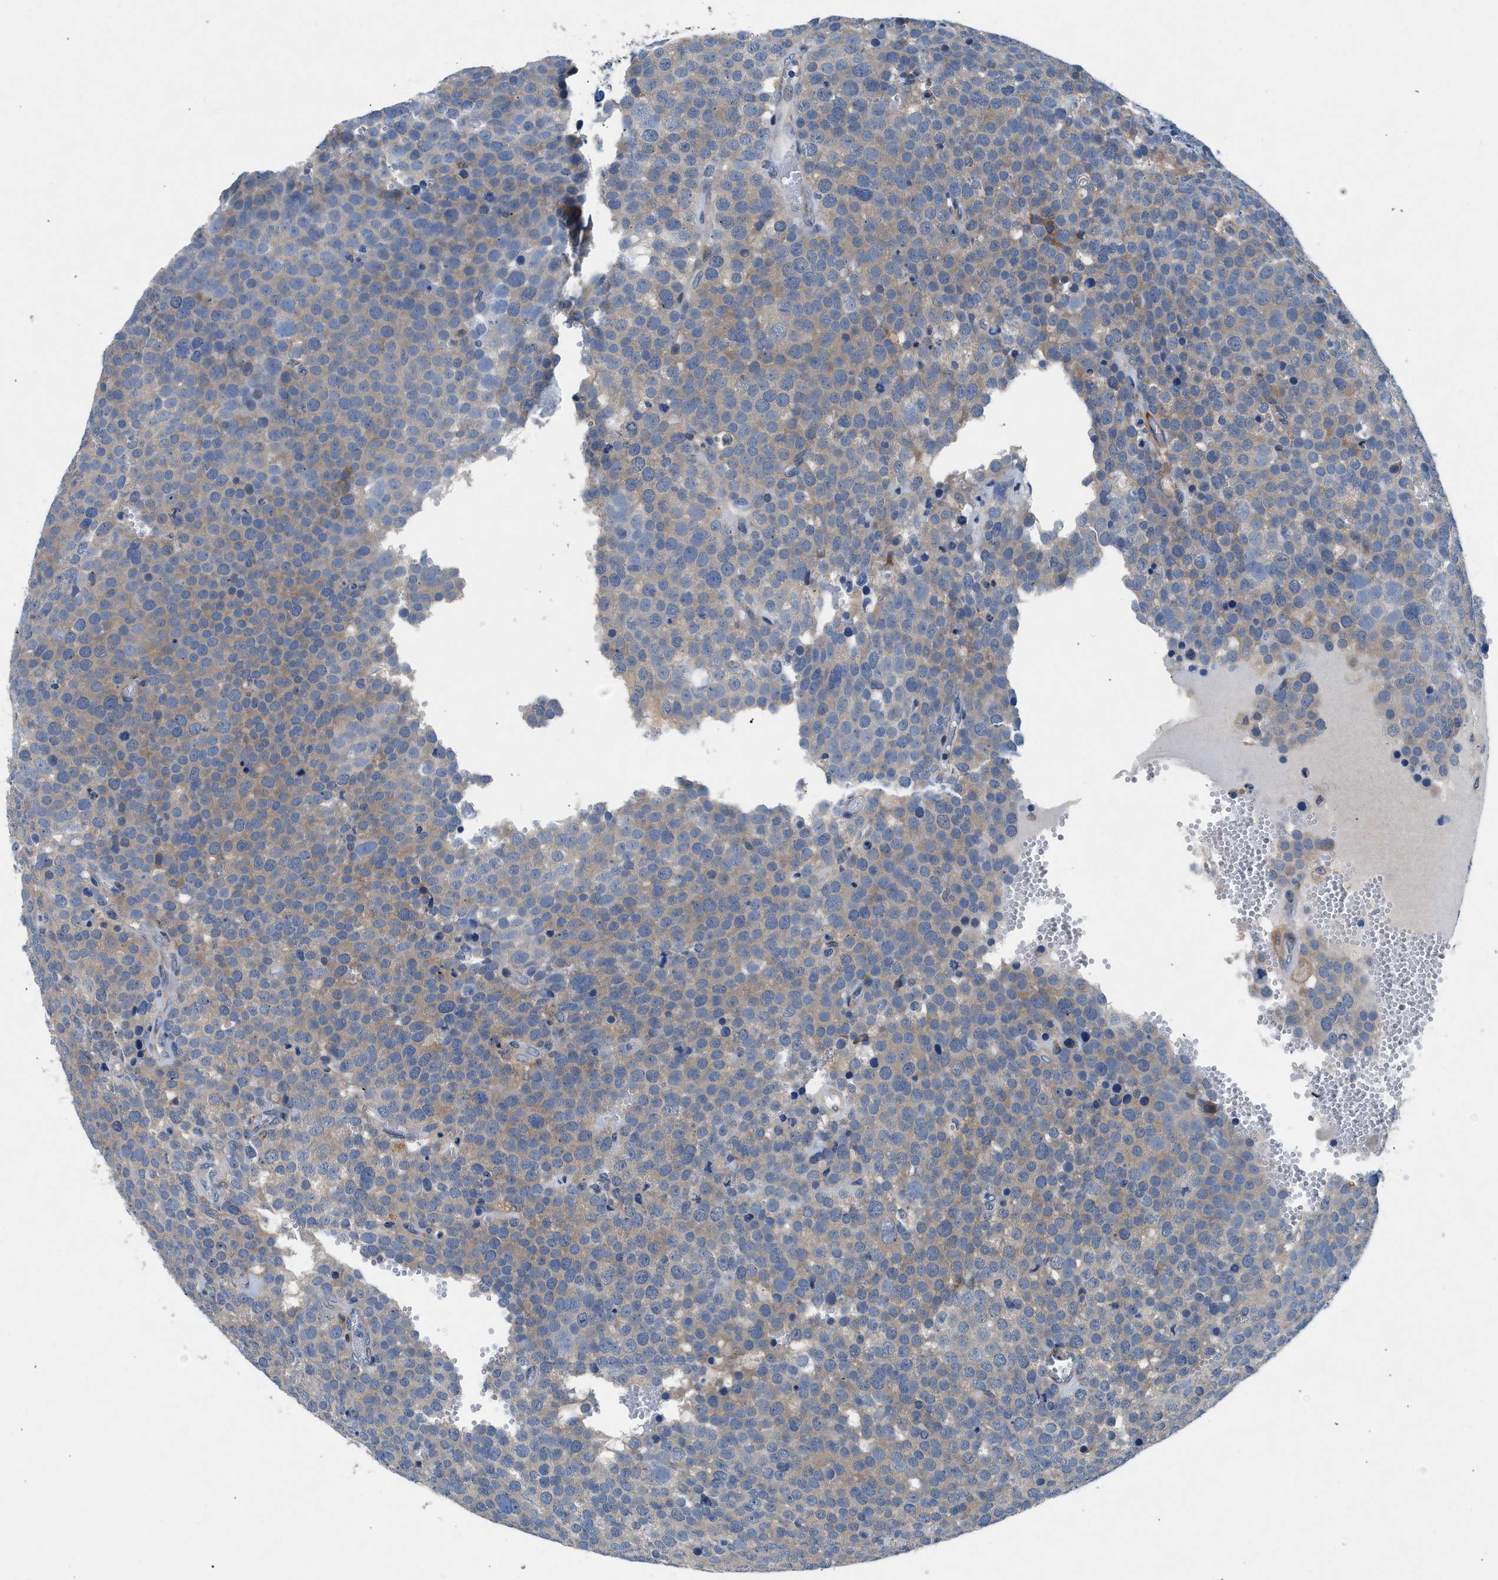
{"staining": {"intensity": "weak", "quantity": "<25%", "location": "cytoplasmic/membranous"}, "tissue": "testis cancer", "cell_type": "Tumor cells", "image_type": "cancer", "snomed": [{"axis": "morphology", "description": "Normal tissue, NOS"}, {"axis": "morphology", "description": "Seminoma, NOS"}, {"axis": "topography", "description": "Testis"}], "caption": "Tumor cells are negative for protein expression in human testis seminoma. Nuclei are stained in blue.", "gene": "COPS2", "patient": {"sex": "male", "age": 71}}